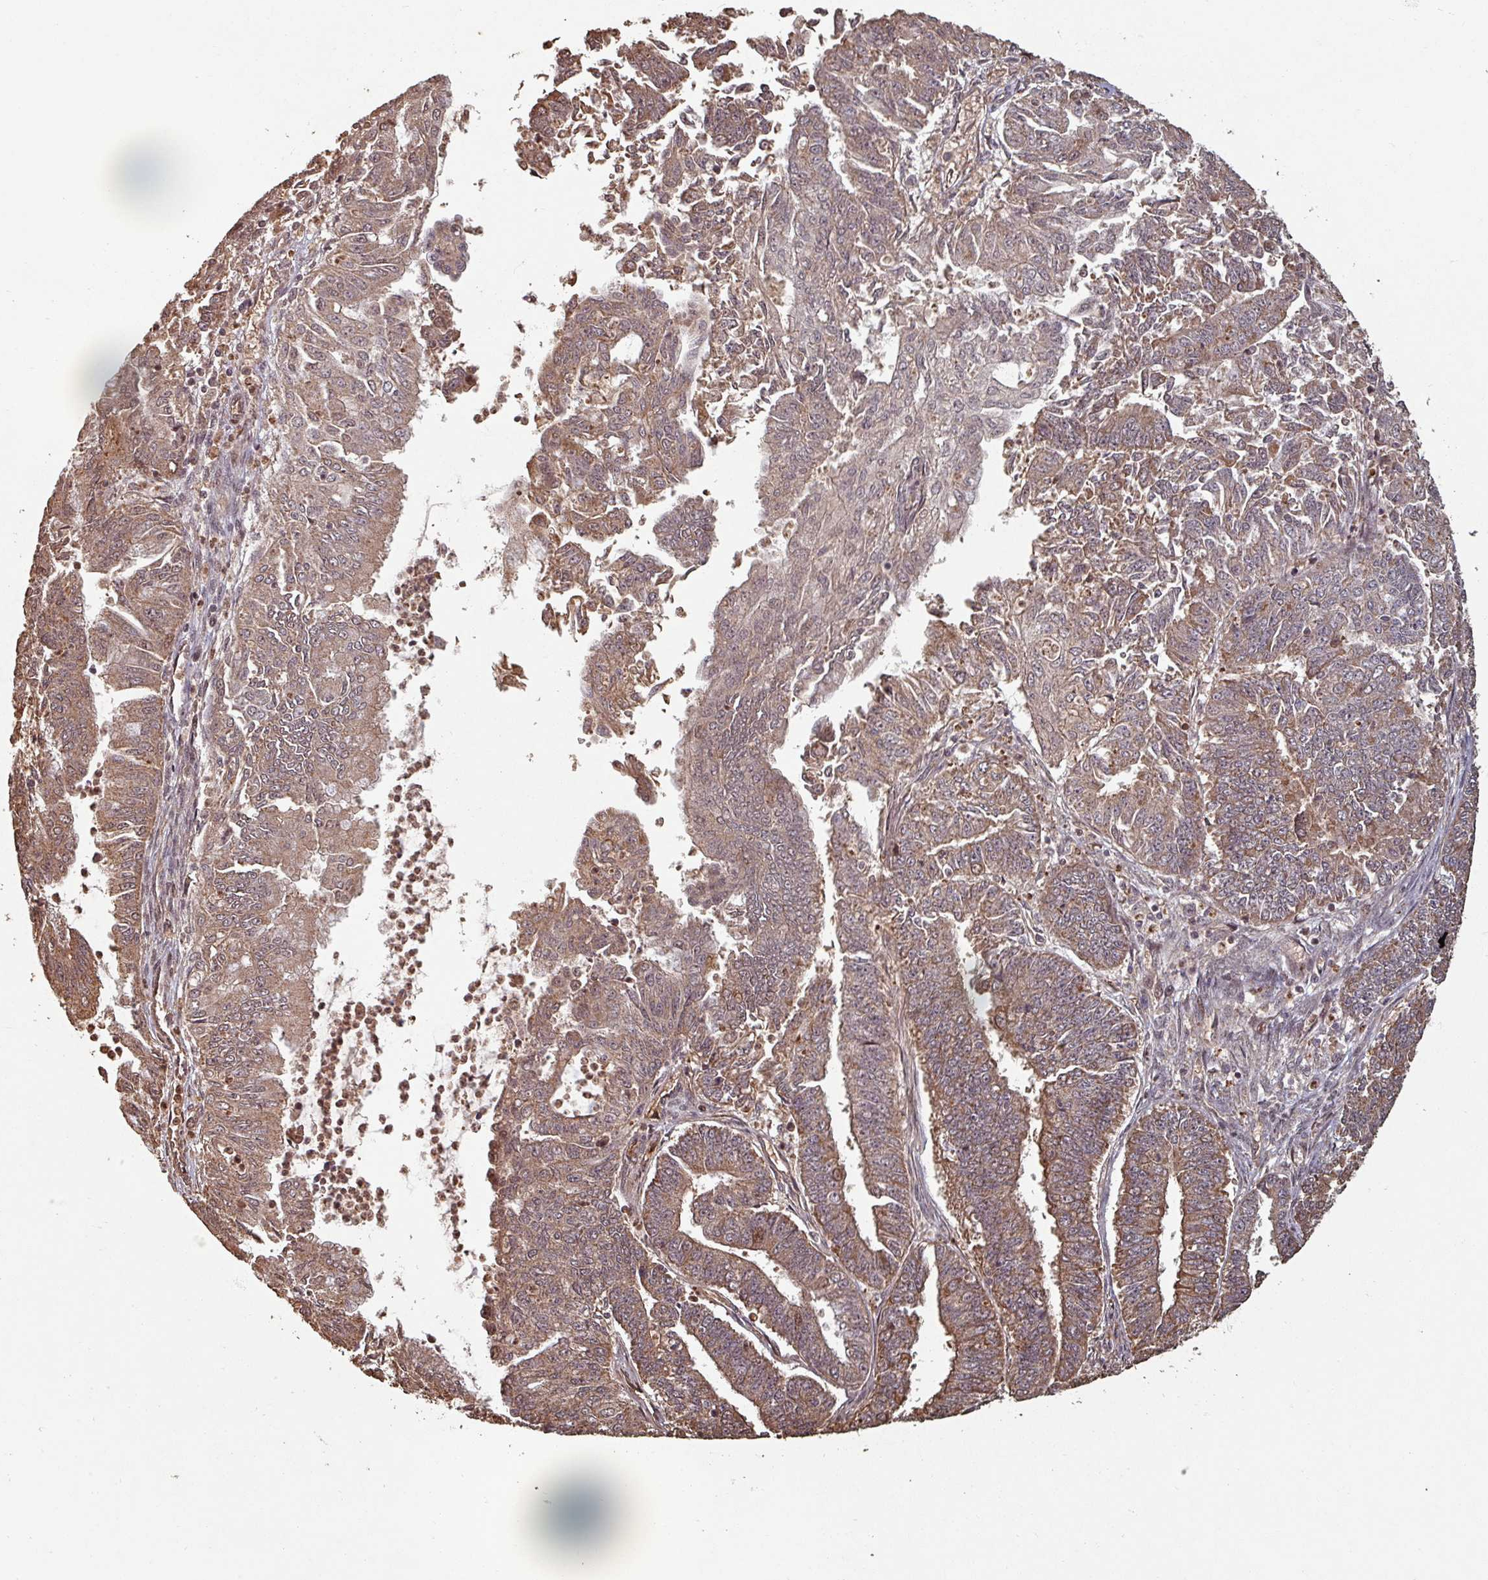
{"staining": {"intensity": "moderate", "quantity": ">75%", "location": "cytoplasmic/membranous,nuclear"}, "tissue": "endometrial cancer", "cell_type": "Tumor cells", "image_type": "cancer", "snomed": [{"axis": "morphology", "description": "Adenocarcinoma, NOS"}, {"axis": "topography", "description": "Endometrium"}], "caption": "Moderate cytoplasmic/membranous and nuclear staining for a protein is identified in about >75% of tumor cells of endometrial adenocarcinoma using immunohistochemistry.", "gene": "EID1", "patient": {"sex": "female", "age": 73}}